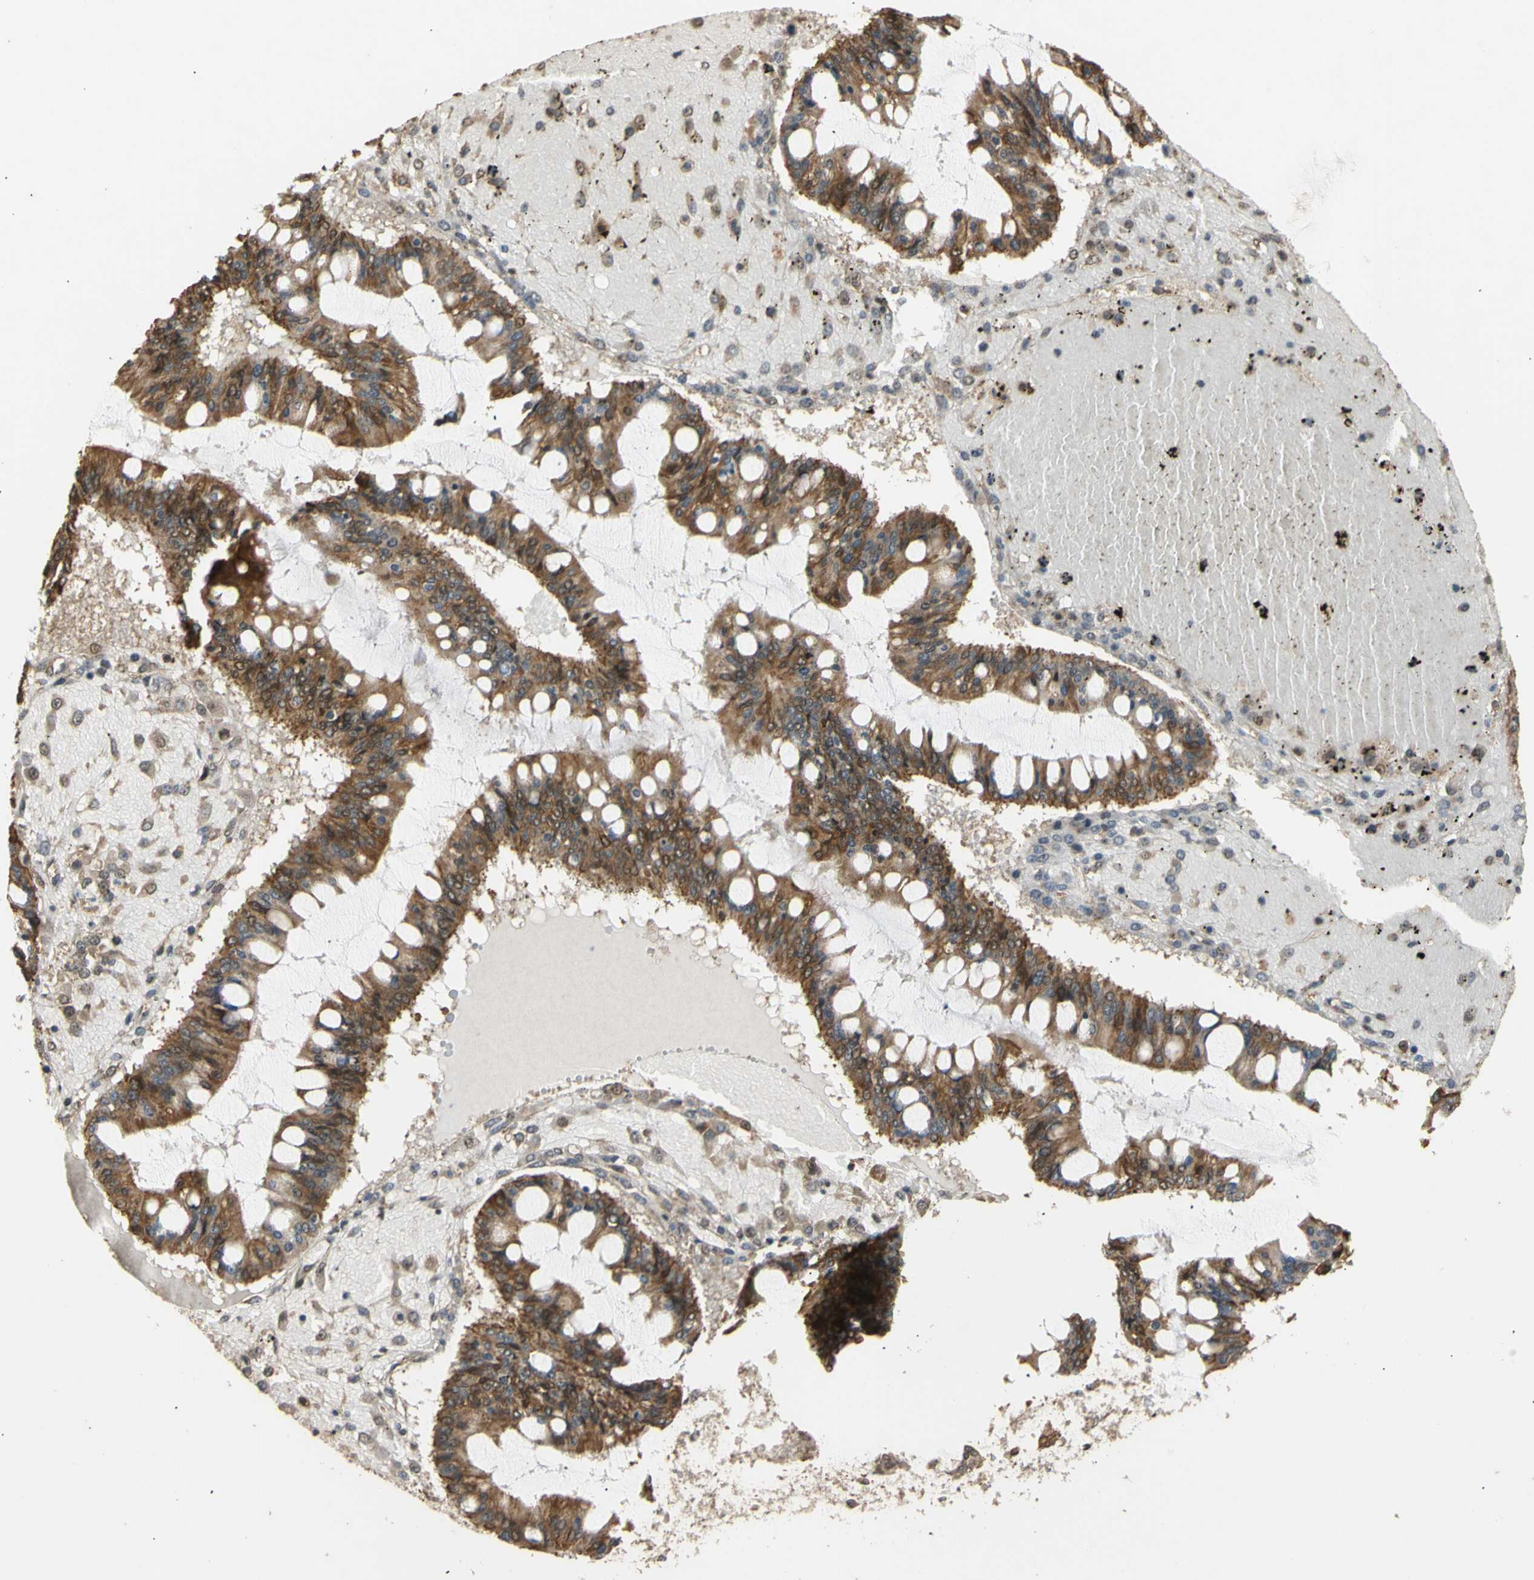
{"staining": {"intensity": "moderate", "quantity": ">75%", "location": "cytoplasmic/membranous"}, "tissue": "ovarian cancer", "cell_type": "Tumor cells", "image_type": "cancer", "snomed": [{"axis": "morphology", "description": "Cystadenocarcinoma, mucinous, NOS"}, {"axis": "topography", "description": "Ovary"}], "caption": "Mucinous cystadenocarcinoma (ovarian) stained with DAB IHC exhibits medium levels of moderate cytoplasmic/membranous staining in about >75% of tumor cells.", "gene": "GTF2E2", "patient": {"sex": "female", "age": 73}}